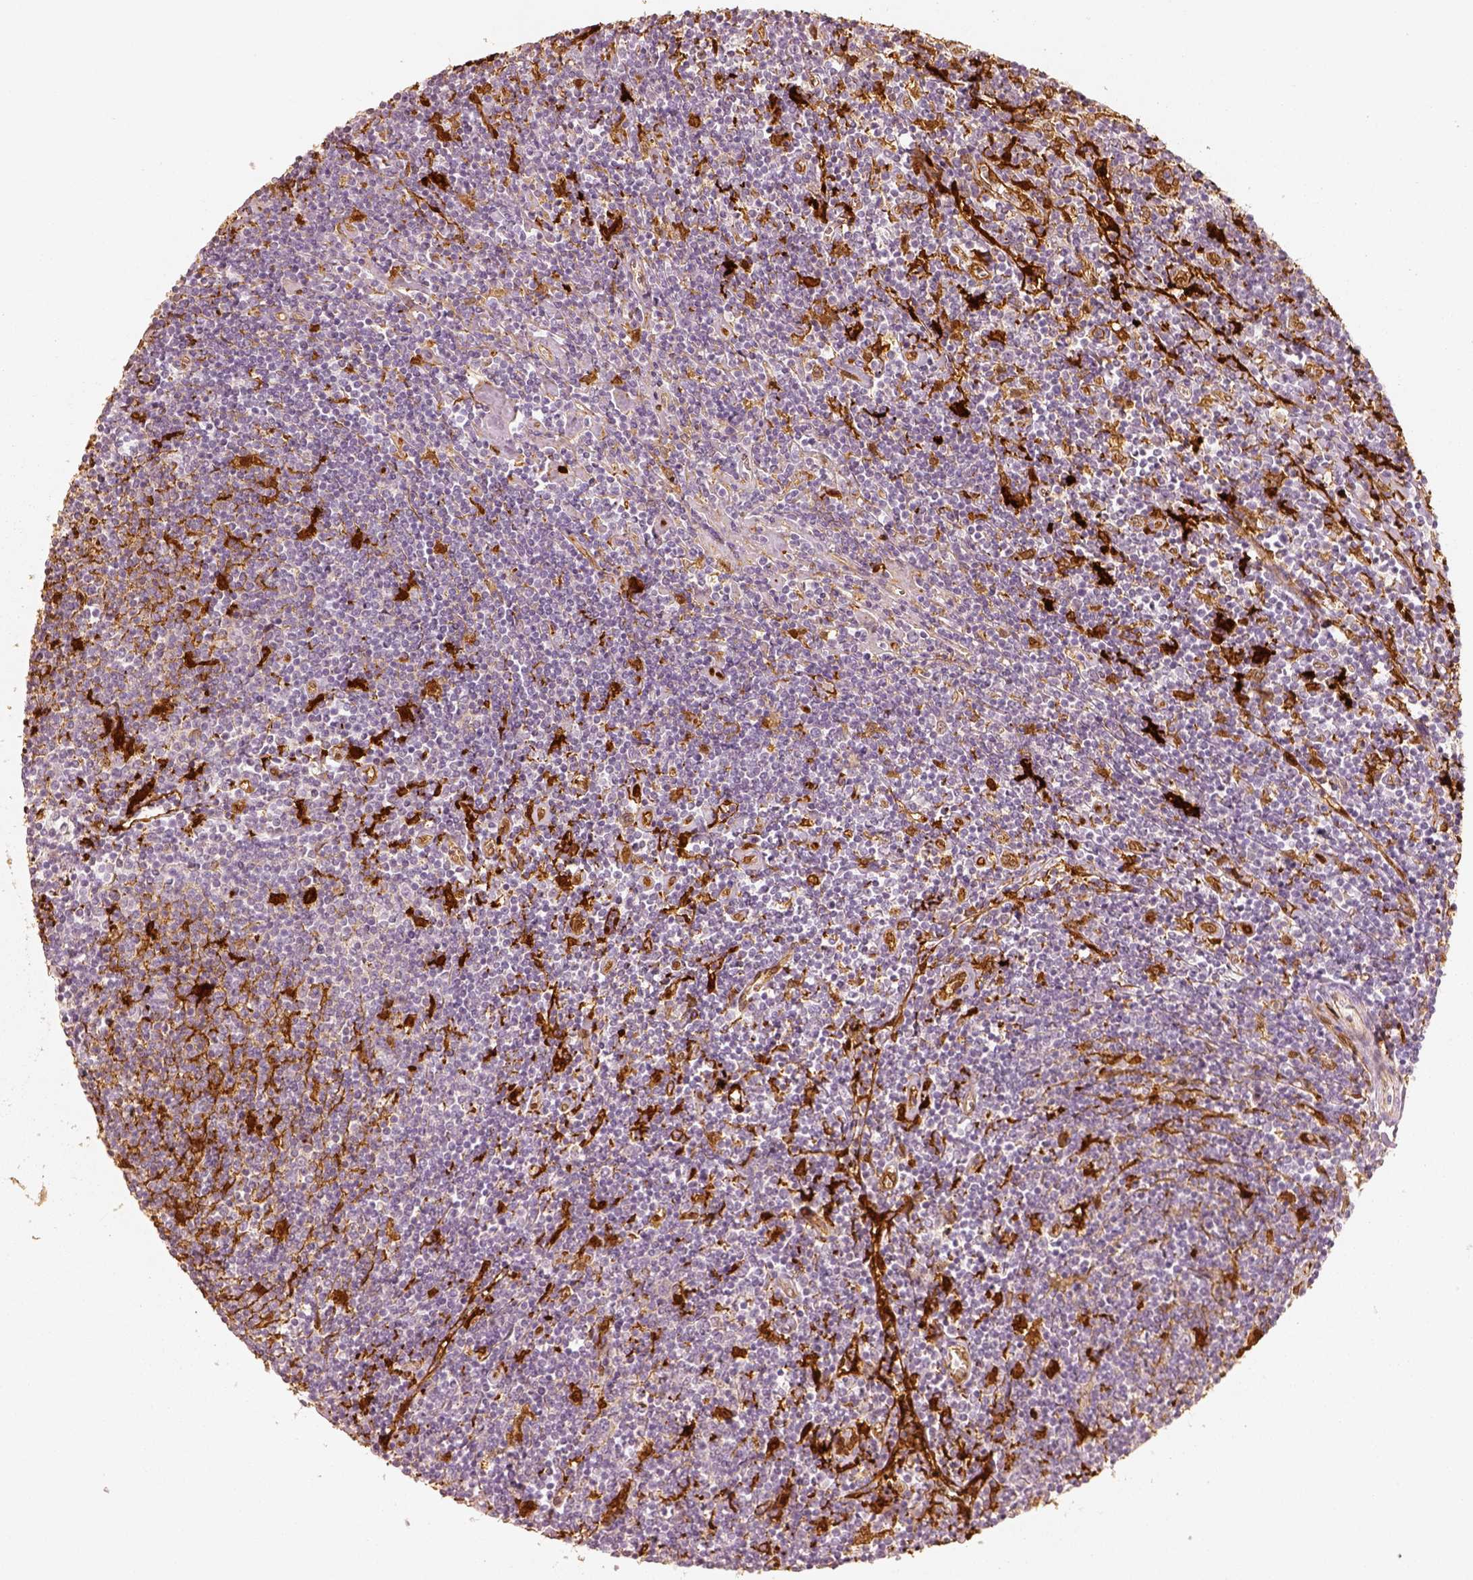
{"staining": {"intensity": "negative", "quantity": "none", "location": "none"}, "tissue": "lymphoma", "cell_type": "Tumor cells", "image_type": "cancer", "snomed": [{"axis": "morphology", "description": "Hodgkin's disease, NOS"}, {"axis": "topography", "description": "Lymph node"}], "caption": "Hodgkin's disease was stained to show a protein in brown. There is no significant staining in tumor cells. Brightfield microscopy of immunohistochemistry (IHC) stained with DAB (brown) and hematoxylin (blue), captured at high magnification.", "gene": "FSCN1", "patient": {"sex": "male", "age": 40}}